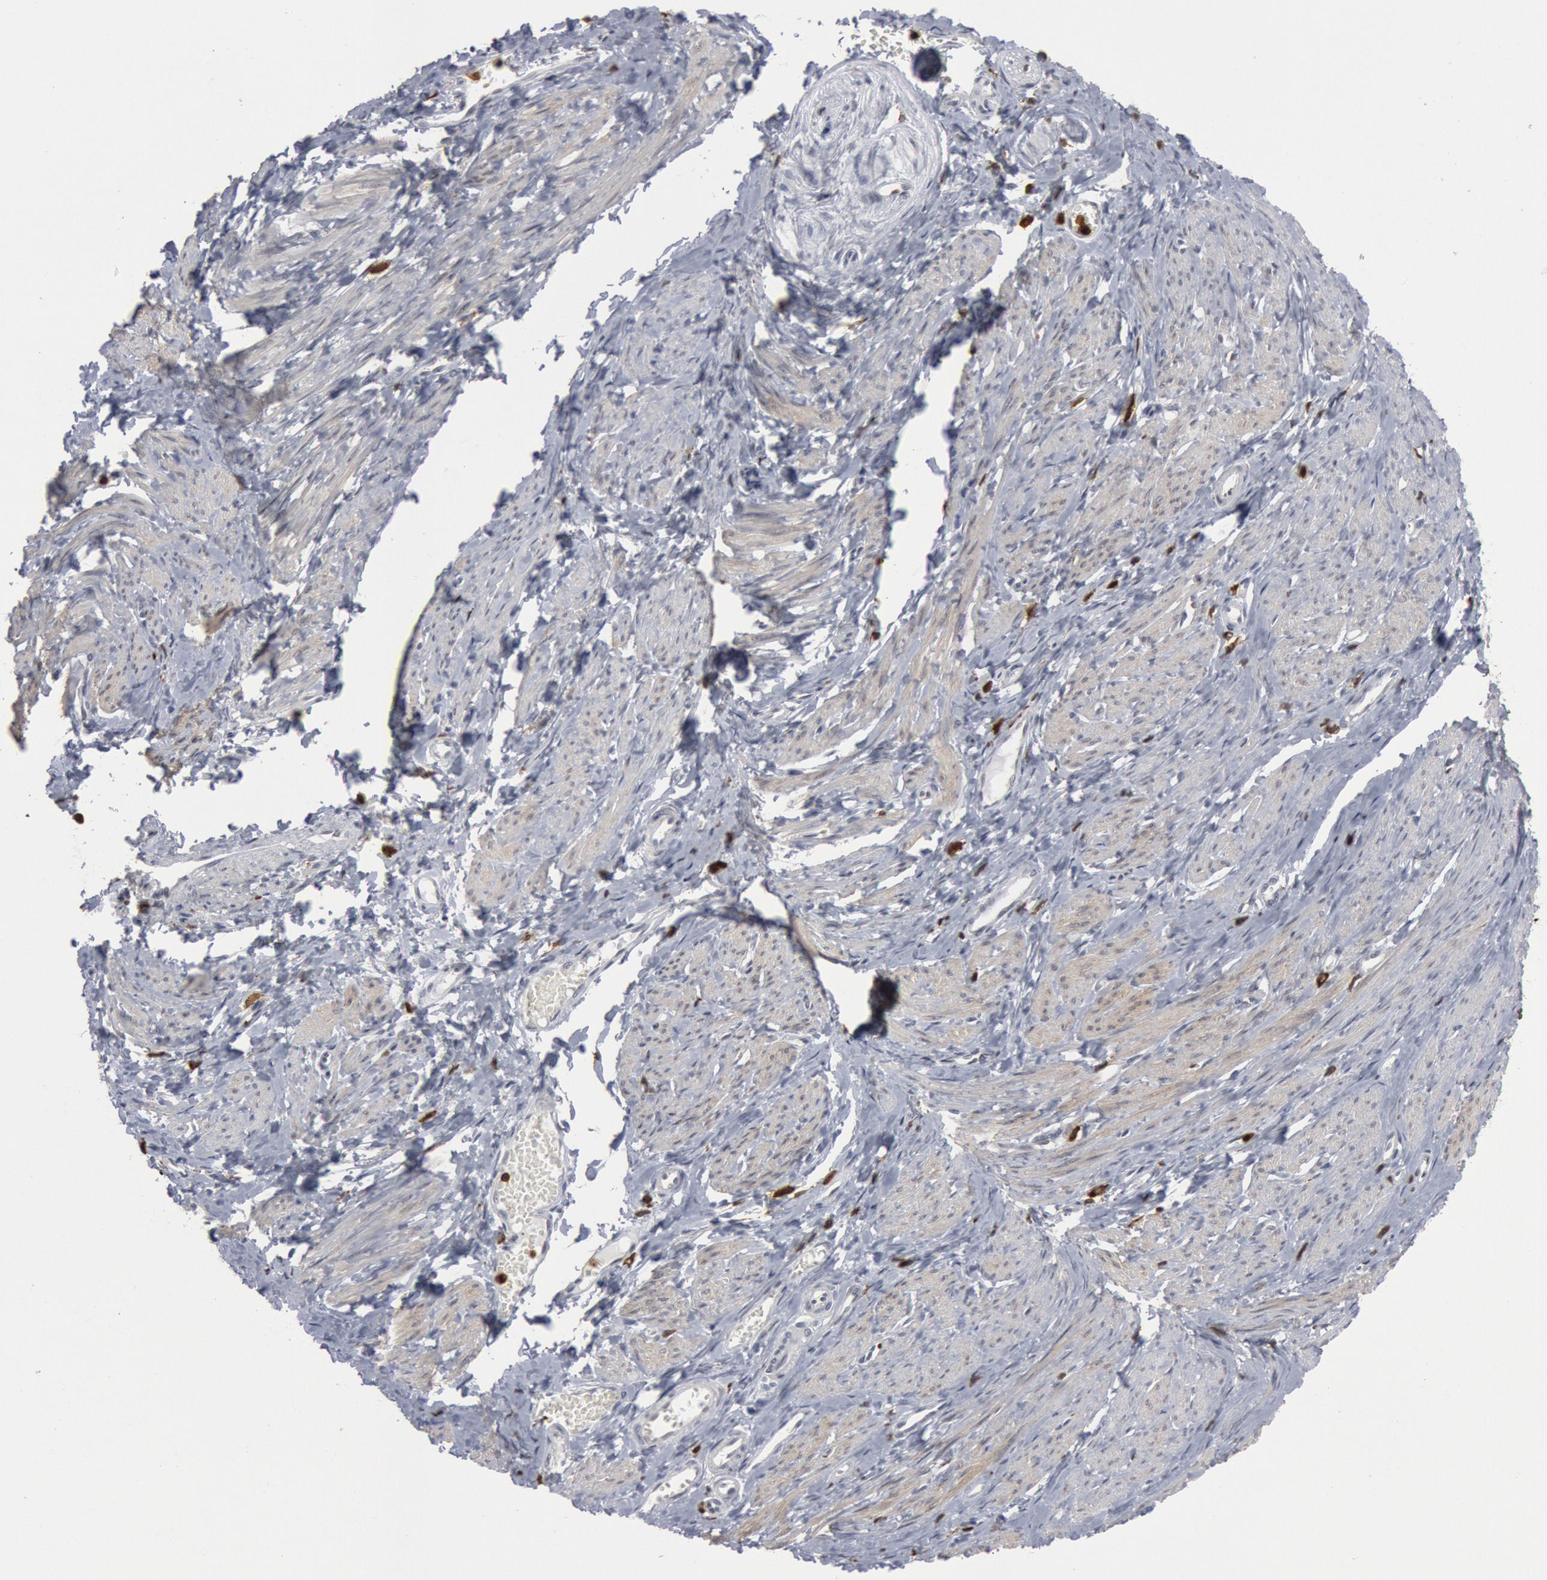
{"staining": {"intensity": "weak", "quantity": "25%-75%", "location": "cytoplasmic/membranous"}, "tissue": "smooth muscle", "cell_type": "Smooth muscle cells", "image_type": "normal", "snomed": [{"axis": "morphology", "description": "Normal tissue, NOS"}, {"axis": "topography", "description": "Smooth muscle"}, {"axis": "topography", "description": "Uterus"}], "caption": "Approximately 25%-75% of smooth muscle cells in normal smooth muscle show weak cytoplasmic/membranous protein positivity as visualized by brown immunohistochemical staining.", "gene": "PTPN6", "patient": {"sex": "female", "age": 39}}